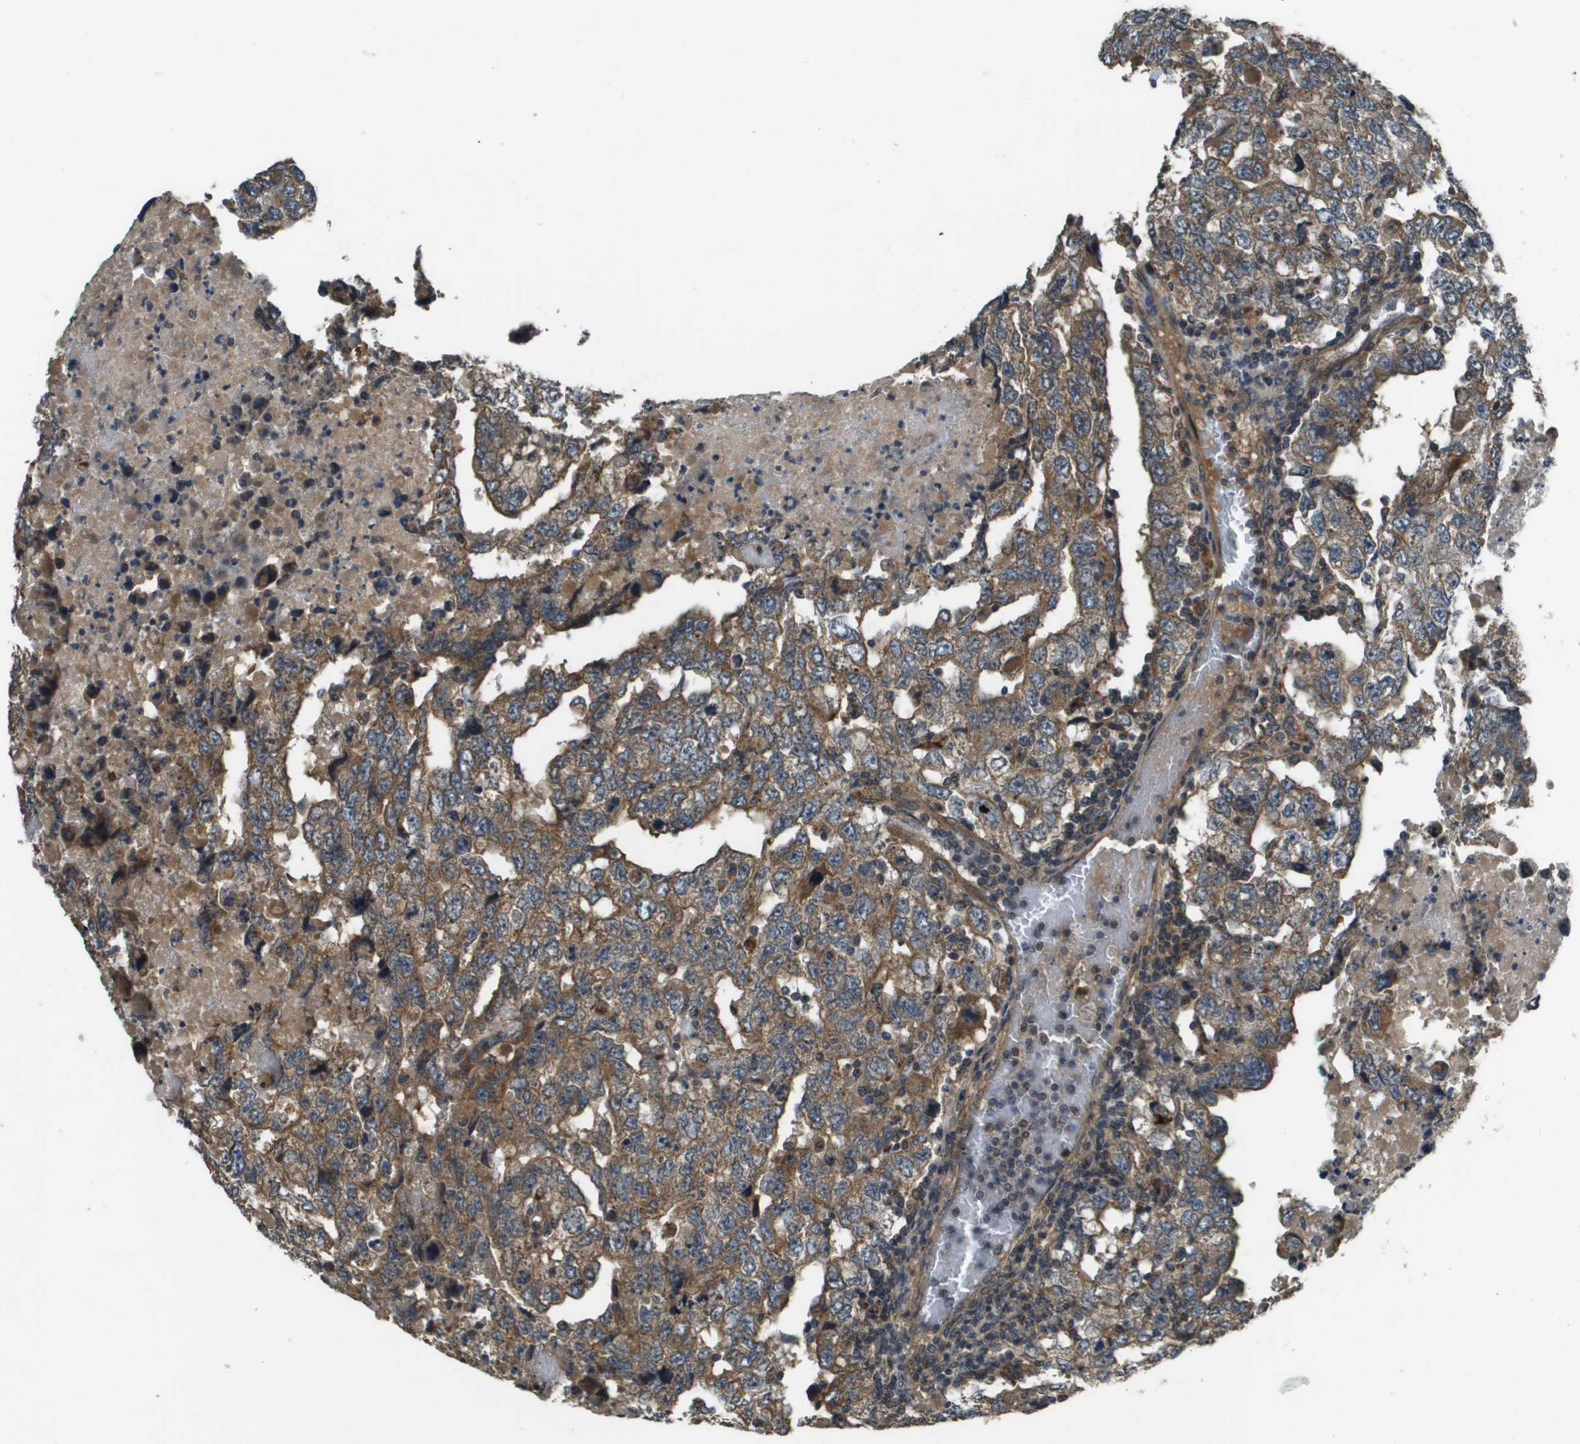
{"staining": {"intensity": "moderate", "quantity": ">75%", "location": "cytoplasmic/membranous"}, "tissue": "testis cancer", "cell_type": "Tumor cells", "image_type": "cancer", "snomed": [{"axis": "morphology", "description": "Carcinoma, Embryonal, NOS"}, {"axis": "topography", "description": "Testis"}], "caption": "This photomicrograph demonstrates immunohistochemistry (IHC) staining of testis cancer (embryonal carcinoma), with medium moderate cytoplasmic/membranous positivity in approximately >75% of tumor cells.", "gene": "CDKN2C", "patient": {"sex": "male", "age": 36}}